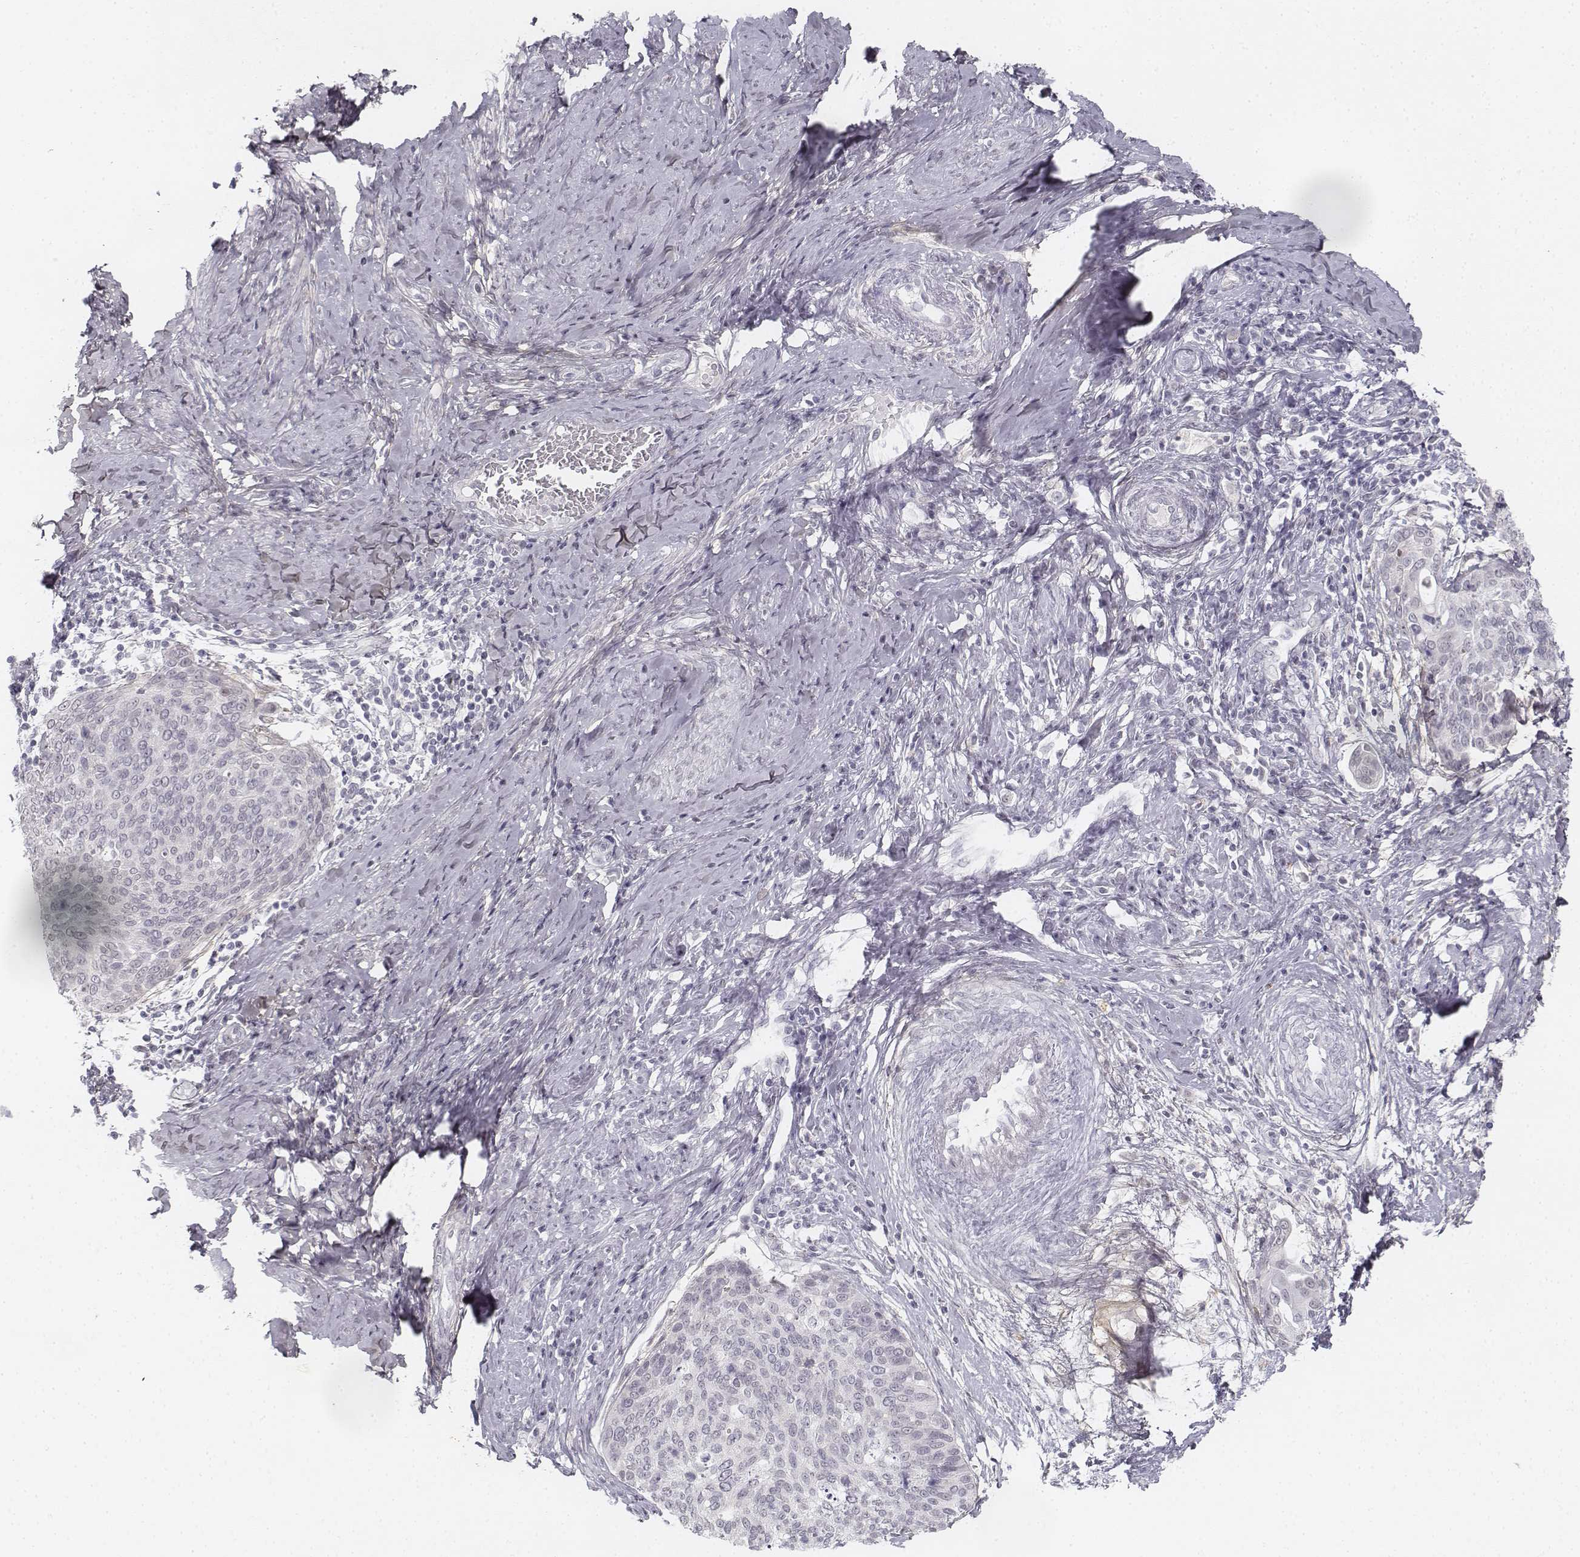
{"staining": {"intensity": "negative", "quantity": "none", "location": "none"}, "tissue": "cervical cancer", "cell_type": "Tumor cells", "image_type": "cancer", "snomed": [{"axis": "morphology", "description": "Squamous cell carcinoma, NOS"}, {"axis": "topography", "description": "Cervix"}], "caption": "Cervical cancer stained for a protein using immunohistochemistry shows no positivity tumor cells.", "gene": "KRT84", "patient": {"sex": "female", "age": 69}}